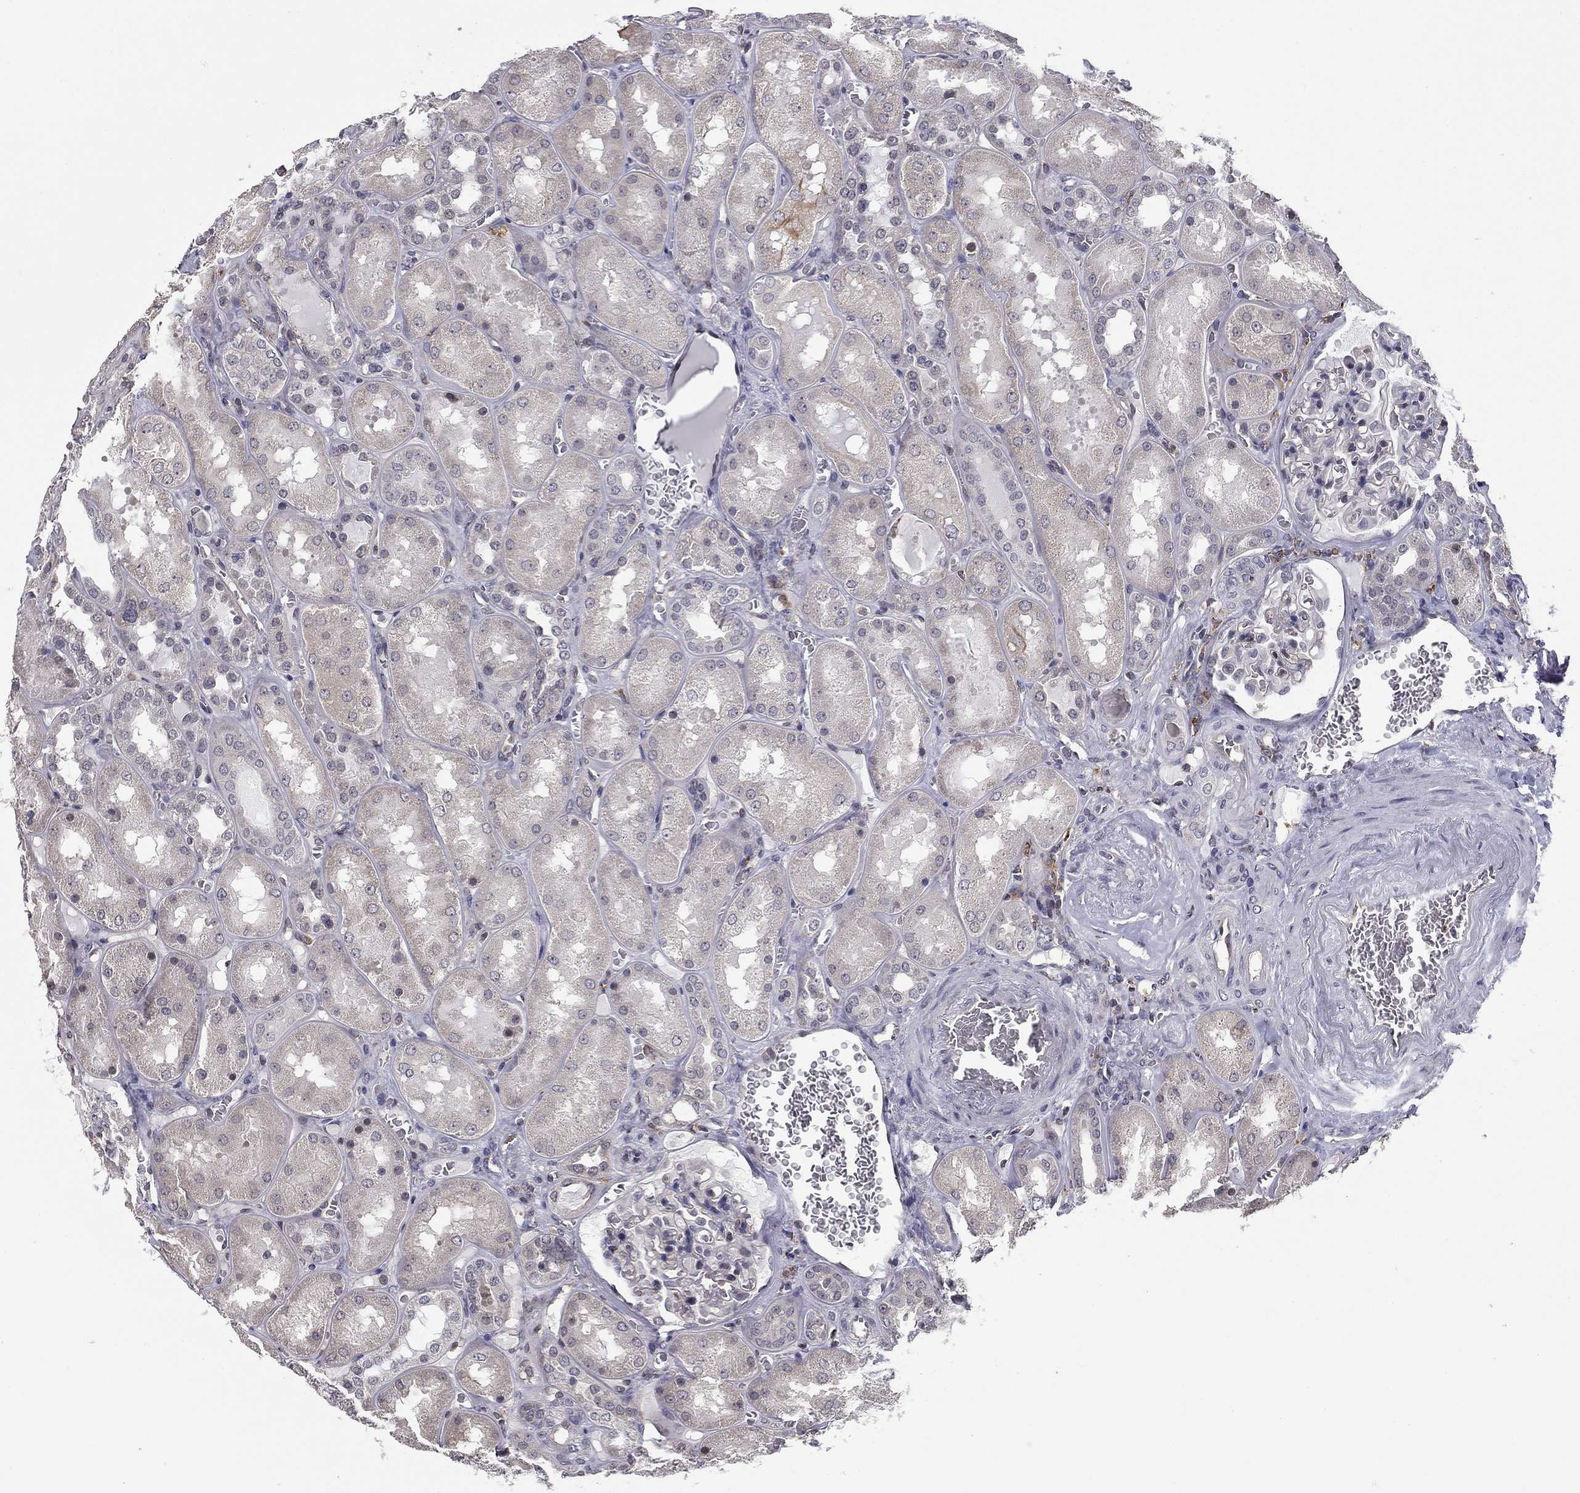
{"staining": {"intensity": "negative", "quantity": "none", "location": "none"}, "tissue": "kidney", "cell_type": "Cells in glomeruli", "image_type": "normal", "snomed": [{"axis": "morphology", "description": "Normal tissue, NOS"}, {"axis": "topography", "description": "Kidney"}], "caption": "This is a image of IHC staining of normal kidney, which shows no expression in cells in glomeruli.", "gene": "PLCB2", "patient": {"sex": "male", "age": 73}}